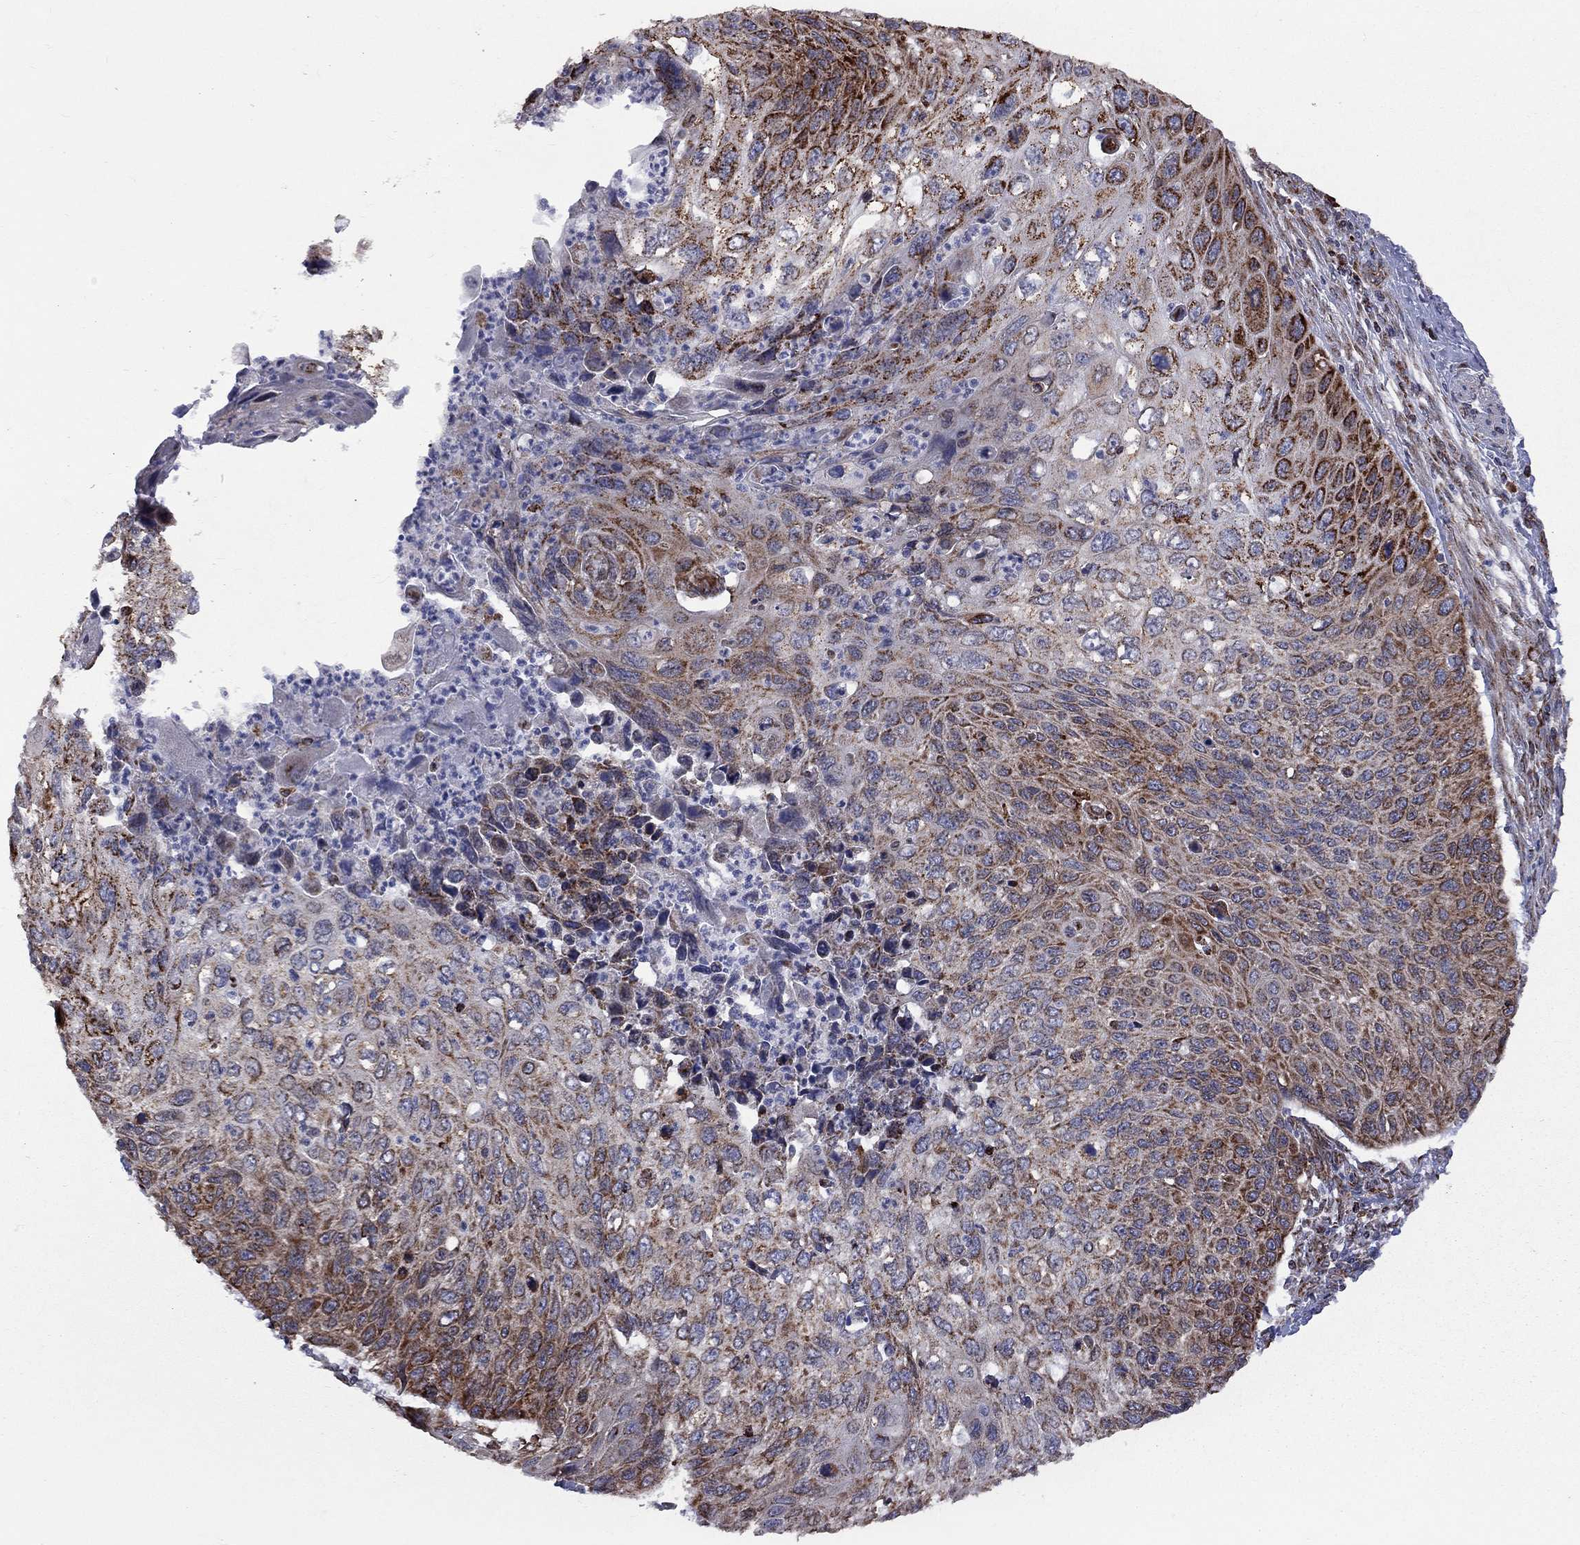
{"staining": {"intensity": "strong", "quantity": "25%-75%", "location": "cytoplasmic/membranous"}, "tissue": "cervical cancer", "cell_type": "Tumor cells", "image_type": "cancer", "snomed": [{"axis": "morphology", "description": "Squamous cell carcinoma, NOS"}, {"axis": "topography", "description": "Cervix"}], "caption": "Squamous cell carcinoma (cervical) stained with immunohistochemistry (IHC) exhibits strong cytoplasmic/membranous staining in approximately 25%-75% of tumor cells.", "gene": "CLPTM1", "patient": {"sex": "female", "age": 70}}